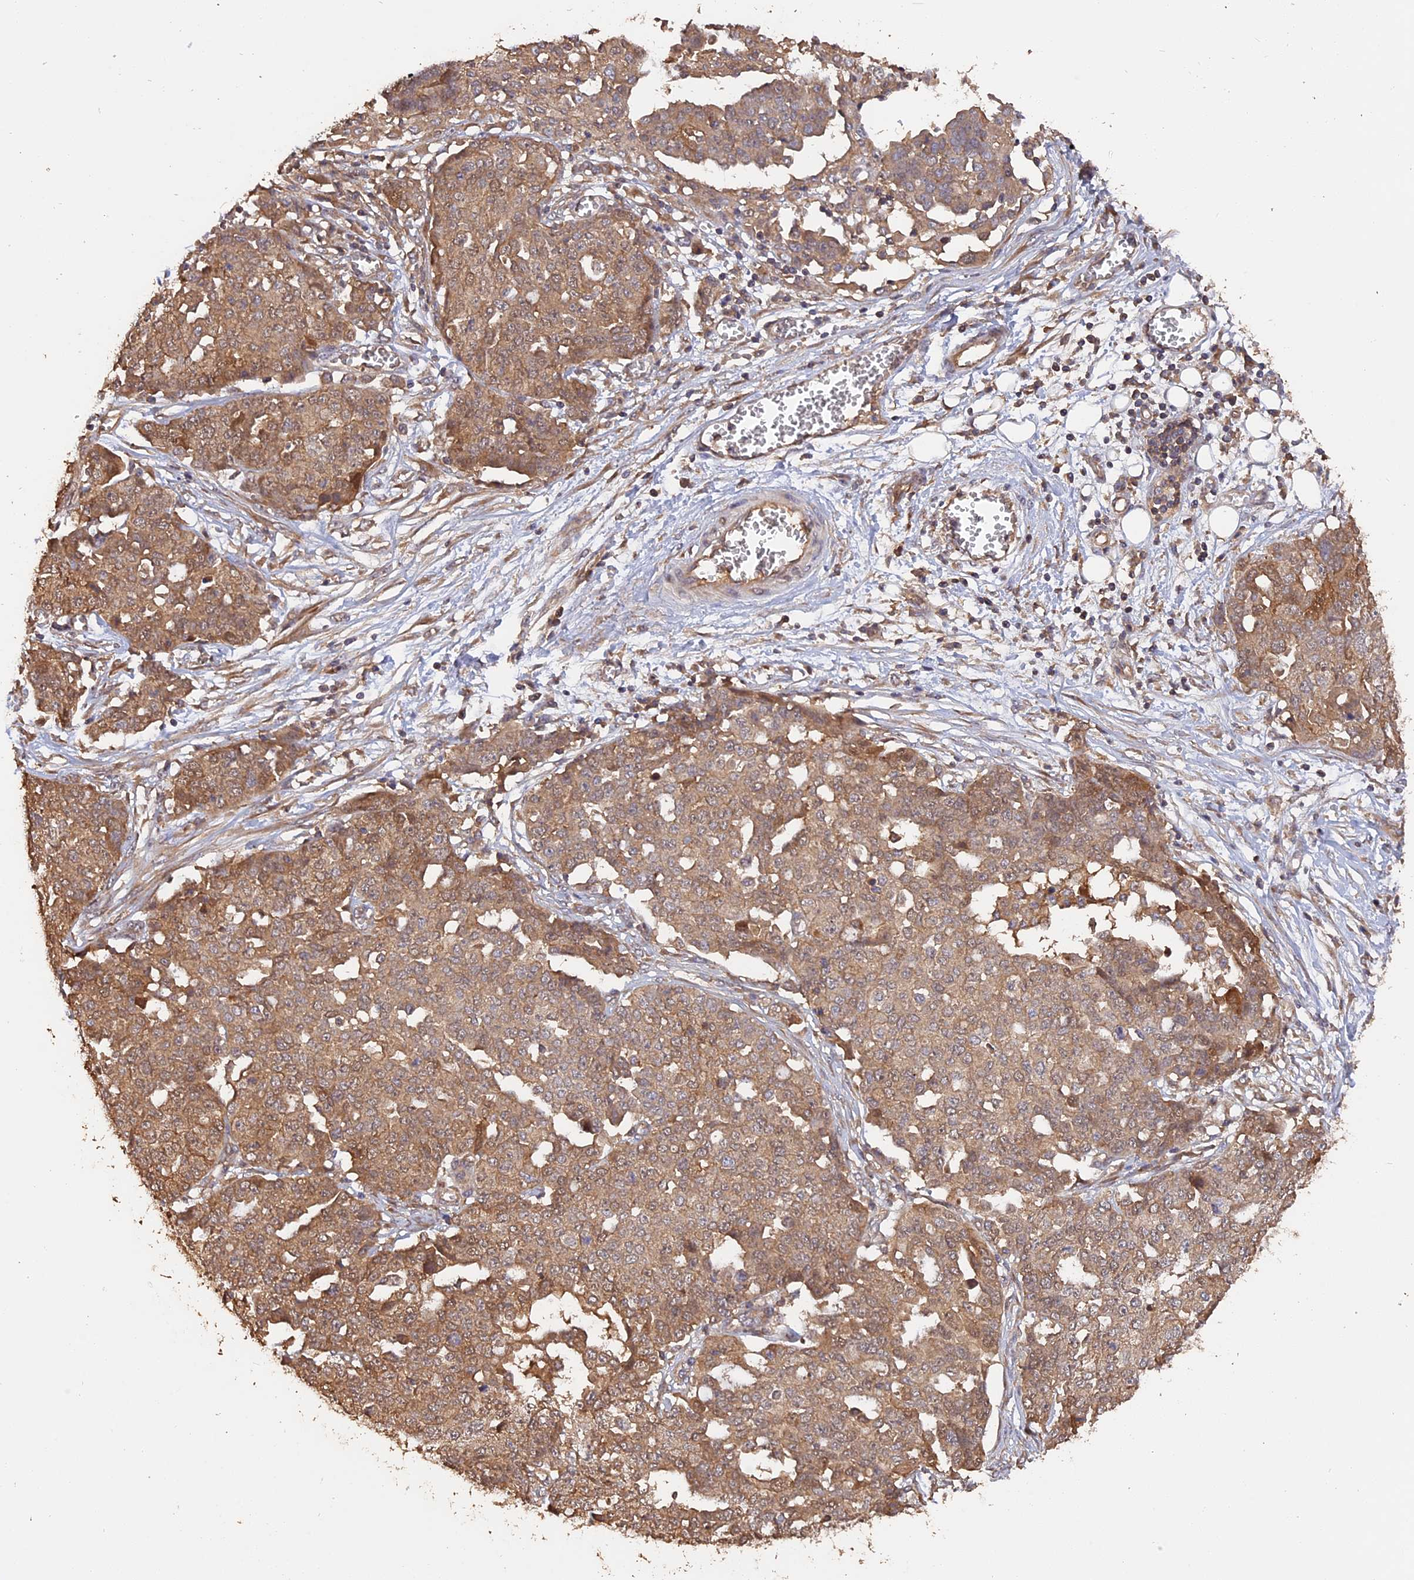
{"staining": {"intensity": "moderate", "quantity": ">75%", "location": "cytoplasmic/membranous"}, "tissue": "ovarian cancer", "cell_type": "Tumor cells", "image_type": "cancer", "snomed": [{"axis": "morphology", "description": "Cystadenocarcinoma, serous, NOS"}, {"axis": "topography", "description": "Soft tissue"}, {"axis": "topography", "description": "Ovary"}], "caption": "There is medium levels of moderate cytoplasmic/membranous positivity in tumor cells of ovarian cancer (serous cystadenocarcinoma), as demonstrated by immunohistochemical staining (brown color).", "gene": "RASAL1", "patient": {"sex": "female", "age": 57}}